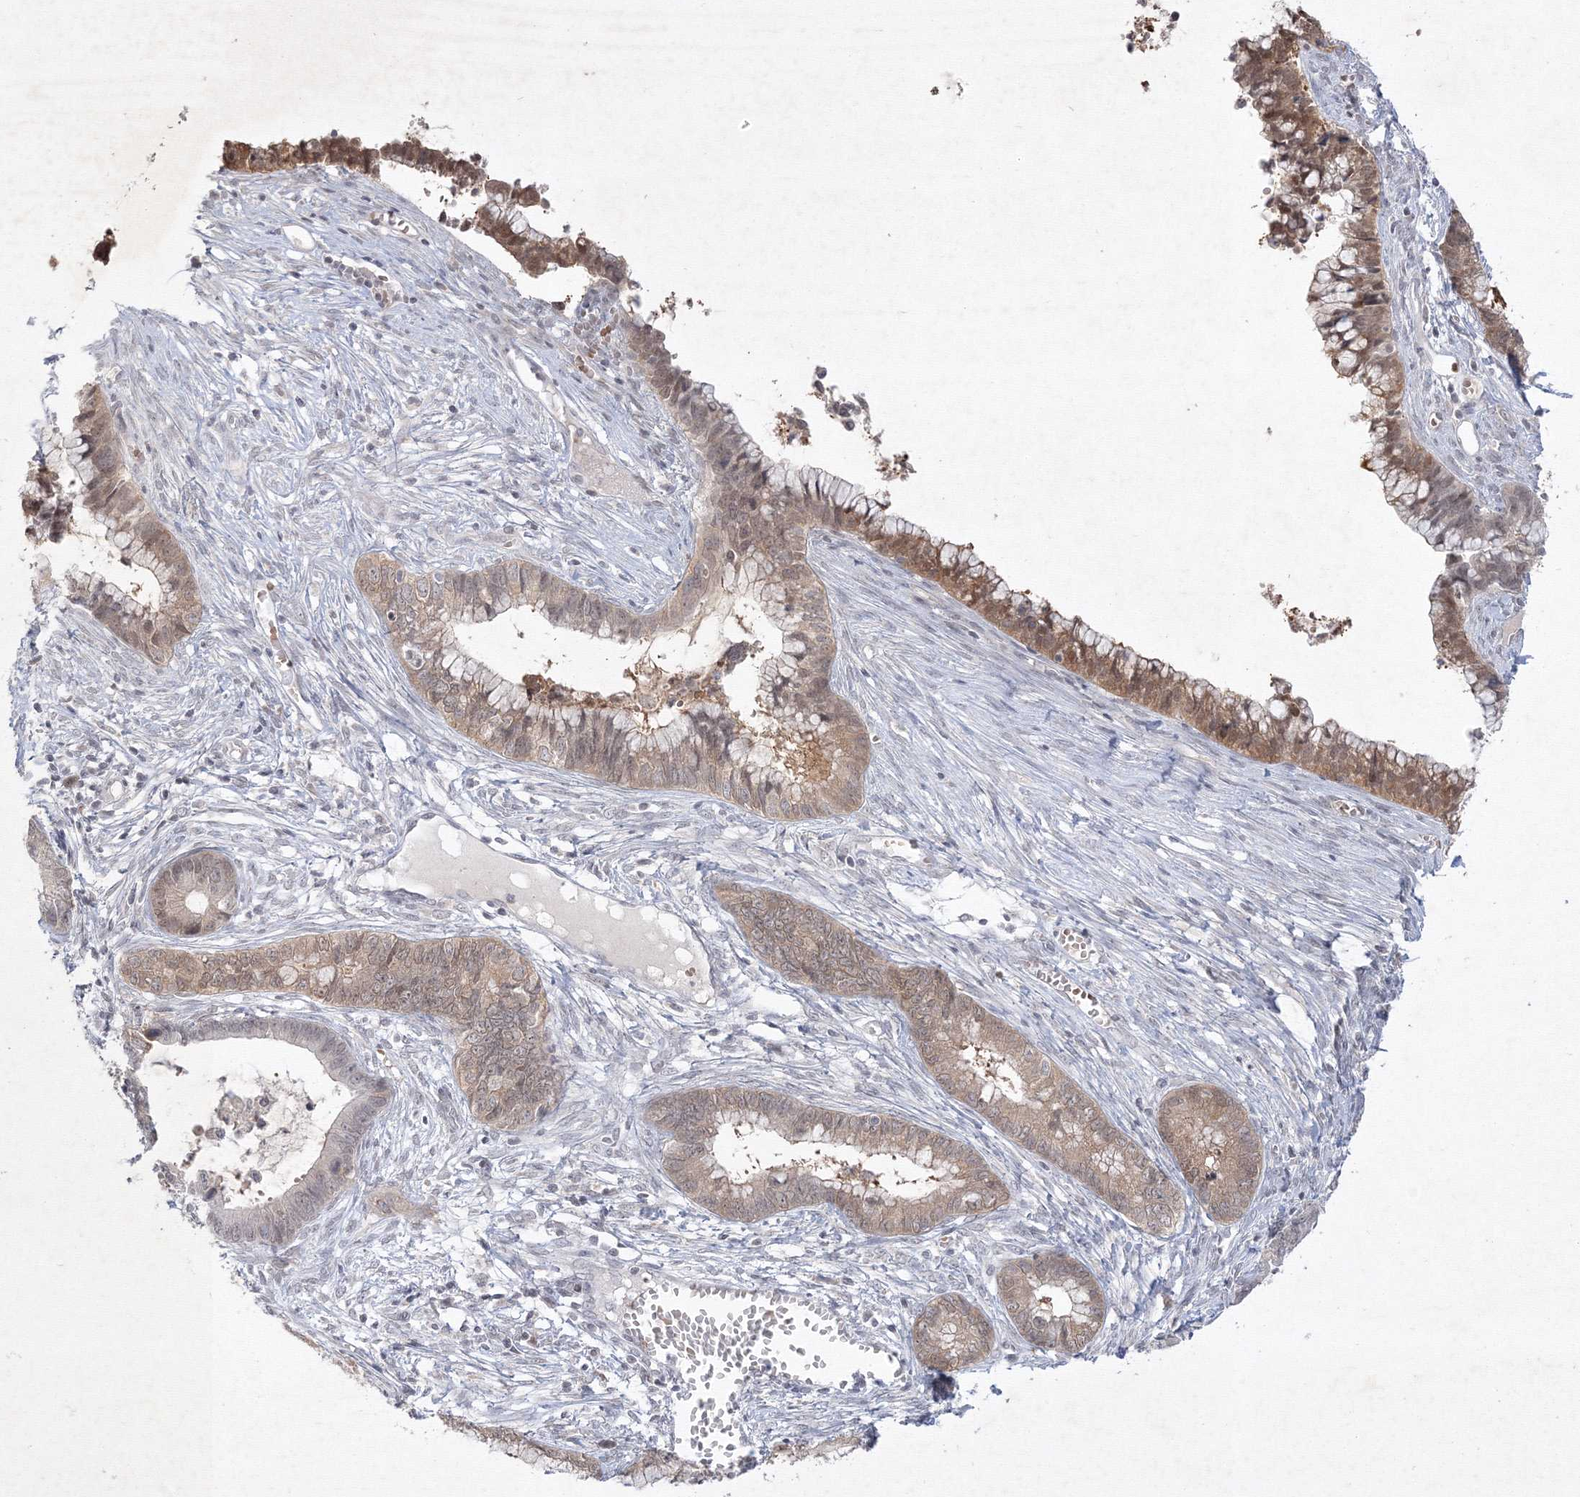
{"staining": {"intensity": "moderate", "quantity": "25%-75%", "location": "cytoplasmic/membranous"}, "tissue": "cervical cancer", "cell_type": "Tumor cells", "image_type": "cancer", "snomed": [{"axis": "morphology", "description": "Adenocarcinoma, NOS"}, {"axis": "topography", "description": "Cervix"}], "caption": "This image shows cervical cancer (adenocarcinoma) stained with immunohistochemistry (IHC) to label a protein in brown. The cytoplasmic/membranous of tumor cells show moderate positivity for the protein. Nuclei are counter-stained blue.", "gene": "NXPE3", "patient": {"sex": "female", "age": 44}}